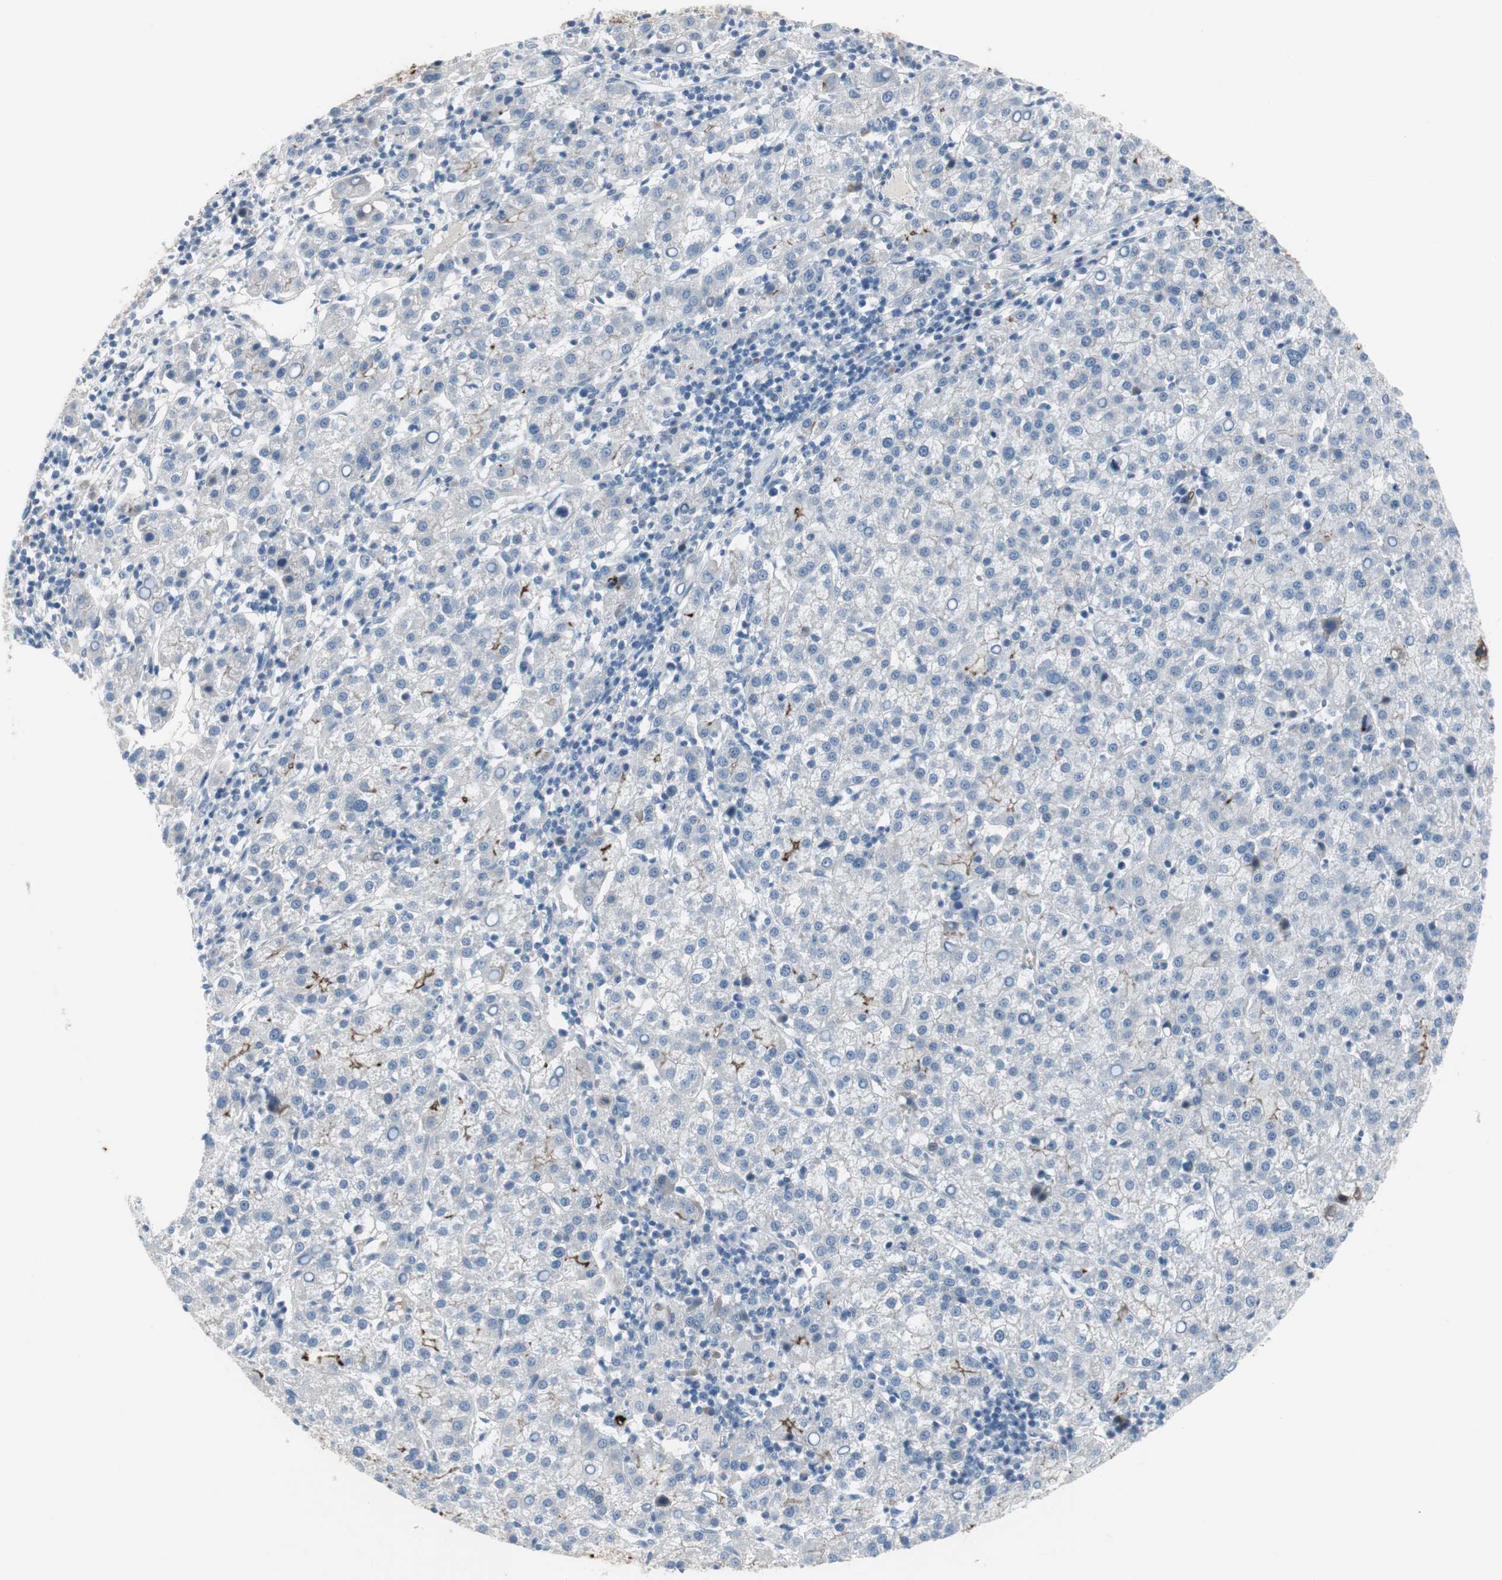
{"staining": {"intensity": "negative", "quantity": "none", "location": "none"}, "tissue": "liver cancer", "cell_type": "Tumor cells", "image_type": "cancer", "snomed": [{"axis": "morphology", "description": "Carcinoma, Hepatocellular, NOS"}, {"axis": "topography", "description": "Liver"}], "caption": "Tumor cells are negative for brown protein staining in liver hepatocellular carcinoma. (DAB (3,3'-diaminobenzidine) immunohistochemistry visualized using brightfield microscopy, high magnification).", "gene": "PIGR", "patient": {"sex": "female", "age": 58}}